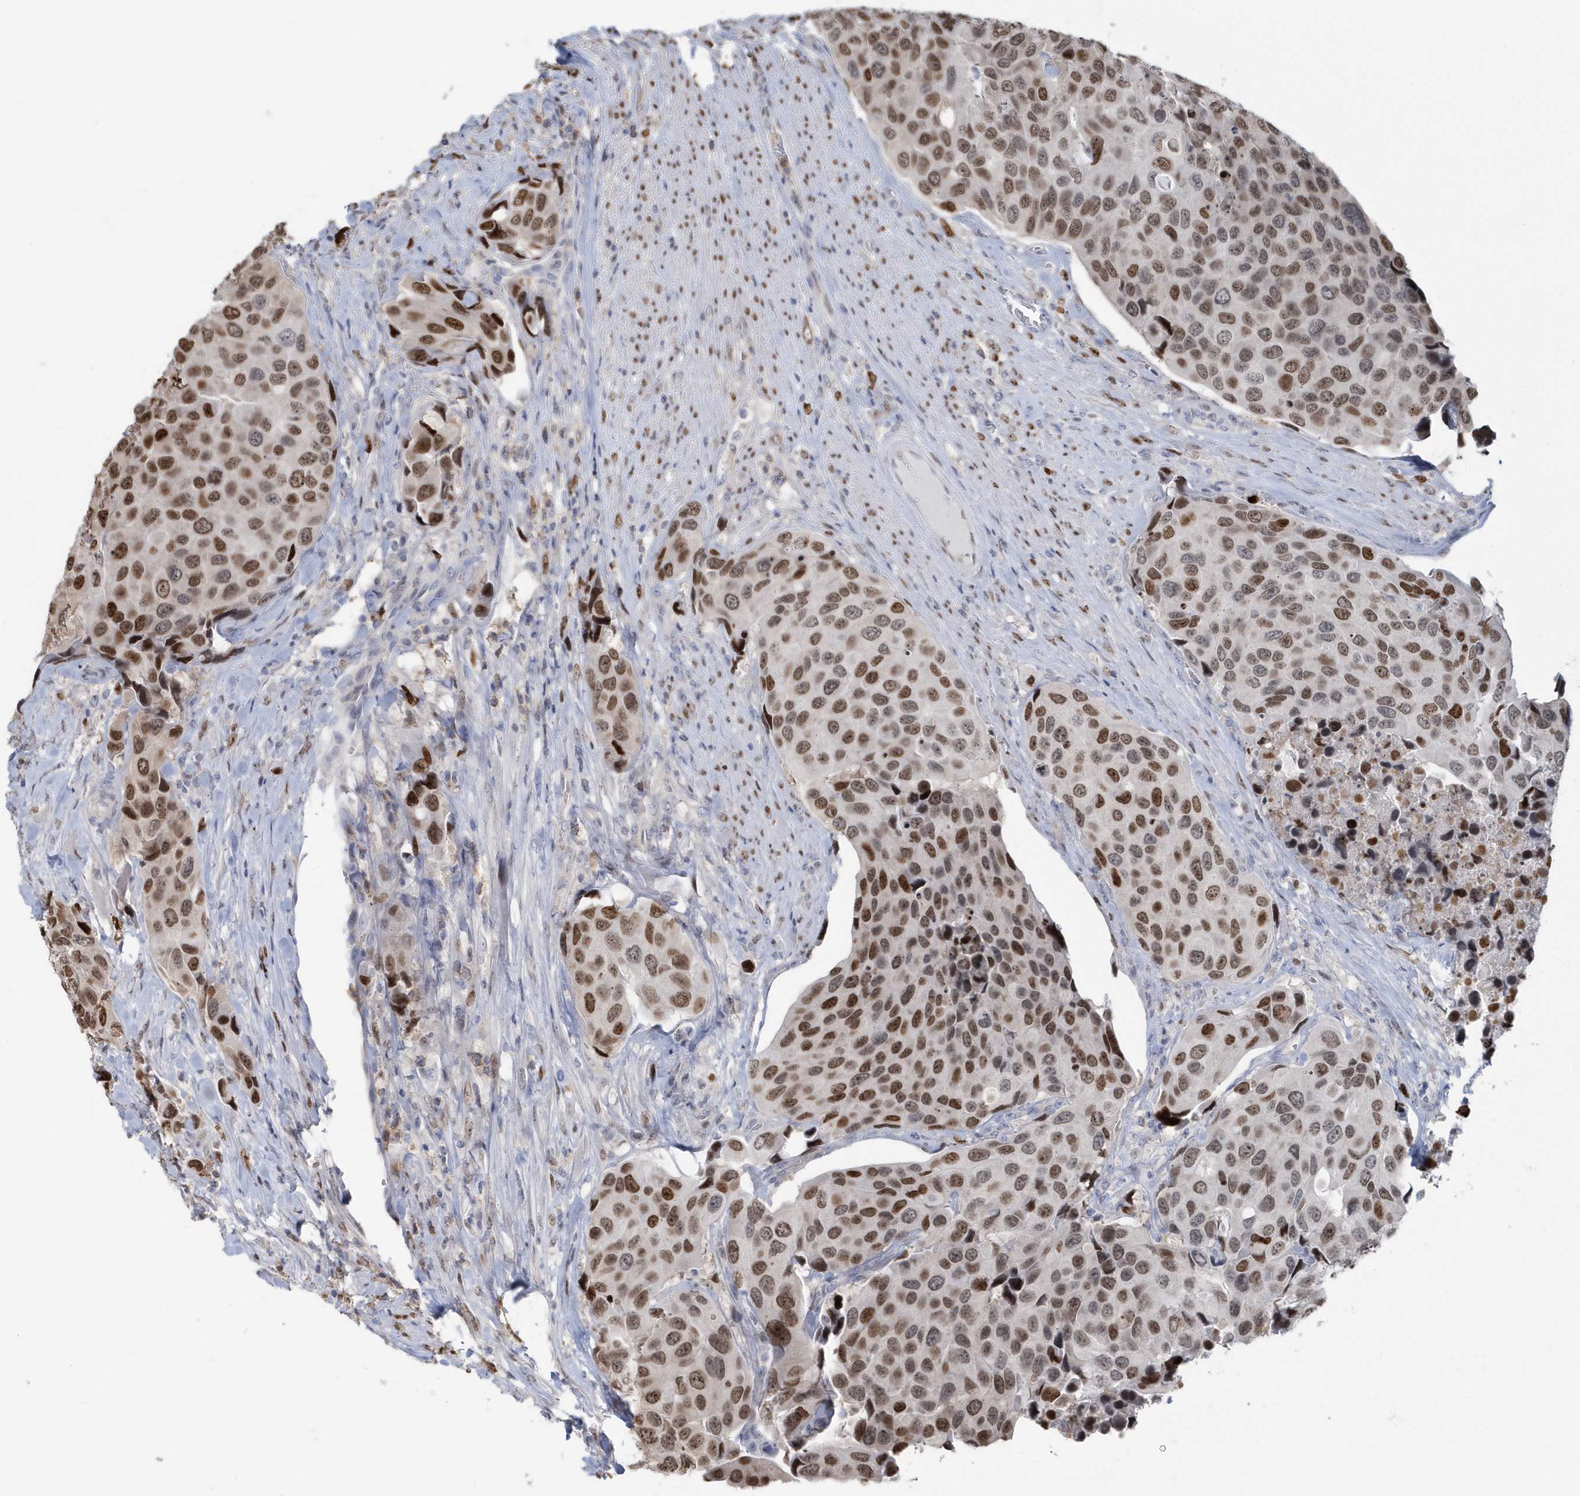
{"staining": {"intensity": "moderate", "quantity": ">75%", "location": "nuclear"}, "tissue": "urothelial cancer", "cell_type": "Tumor cells", "image_type": "cancer", "snomed": [{"axis": "morphology", "description": "Urothelial carcinoma, High grade"}, {"axis": "topography", "description": "Urinary bladder"}], "caption": "Human high-grade urothelial carcinoma stained for a protein (brown) reveals moderate nuclear positive expression in about >75% of tumor cells.", "gene": "MACROH2A2", "patient": {"sex": "male", "age": 74}}